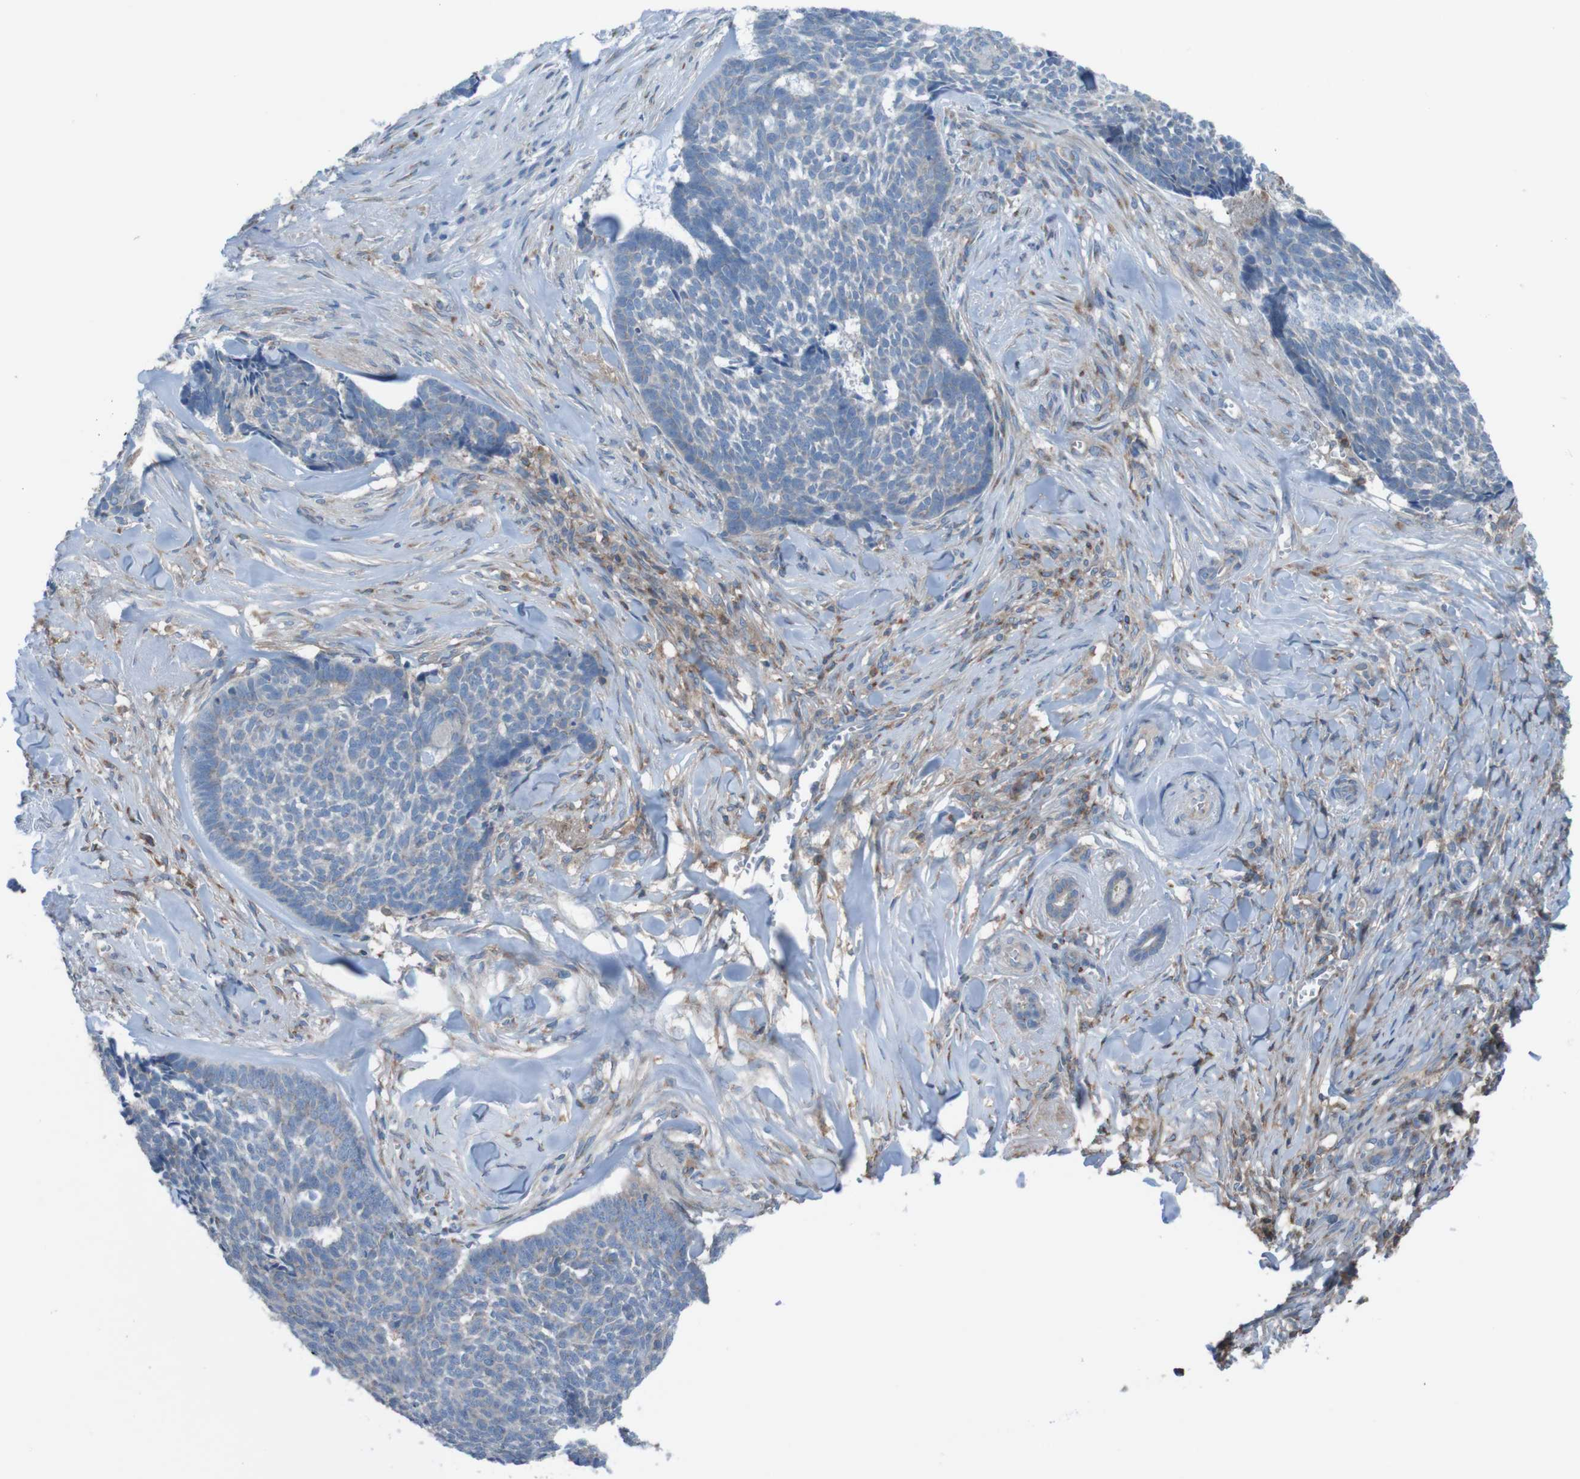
{"staining": {"intensity": "weak", "quantity": ">75%", "location": "cytoplasmic/membranous"}, "tissue": "skin cancer", "cell_type": "Tumor cells", "image_type": "cancer", "snomed": [{"axis": "morphology", "description": "Basal cell carcinoma"}, {"axis": "topography", "description": "Skin"}], "caption": "Tumor cells show low levels of weak cytoplasmic/membranous positivity in approximately >75% of cells in human basal cell carcinoma (skin). Ihc stains the protein of interest in brown and the nuclei are stained blue.", "gene": "MINAR1", "patient": {"sex": "male", "age": 84}}